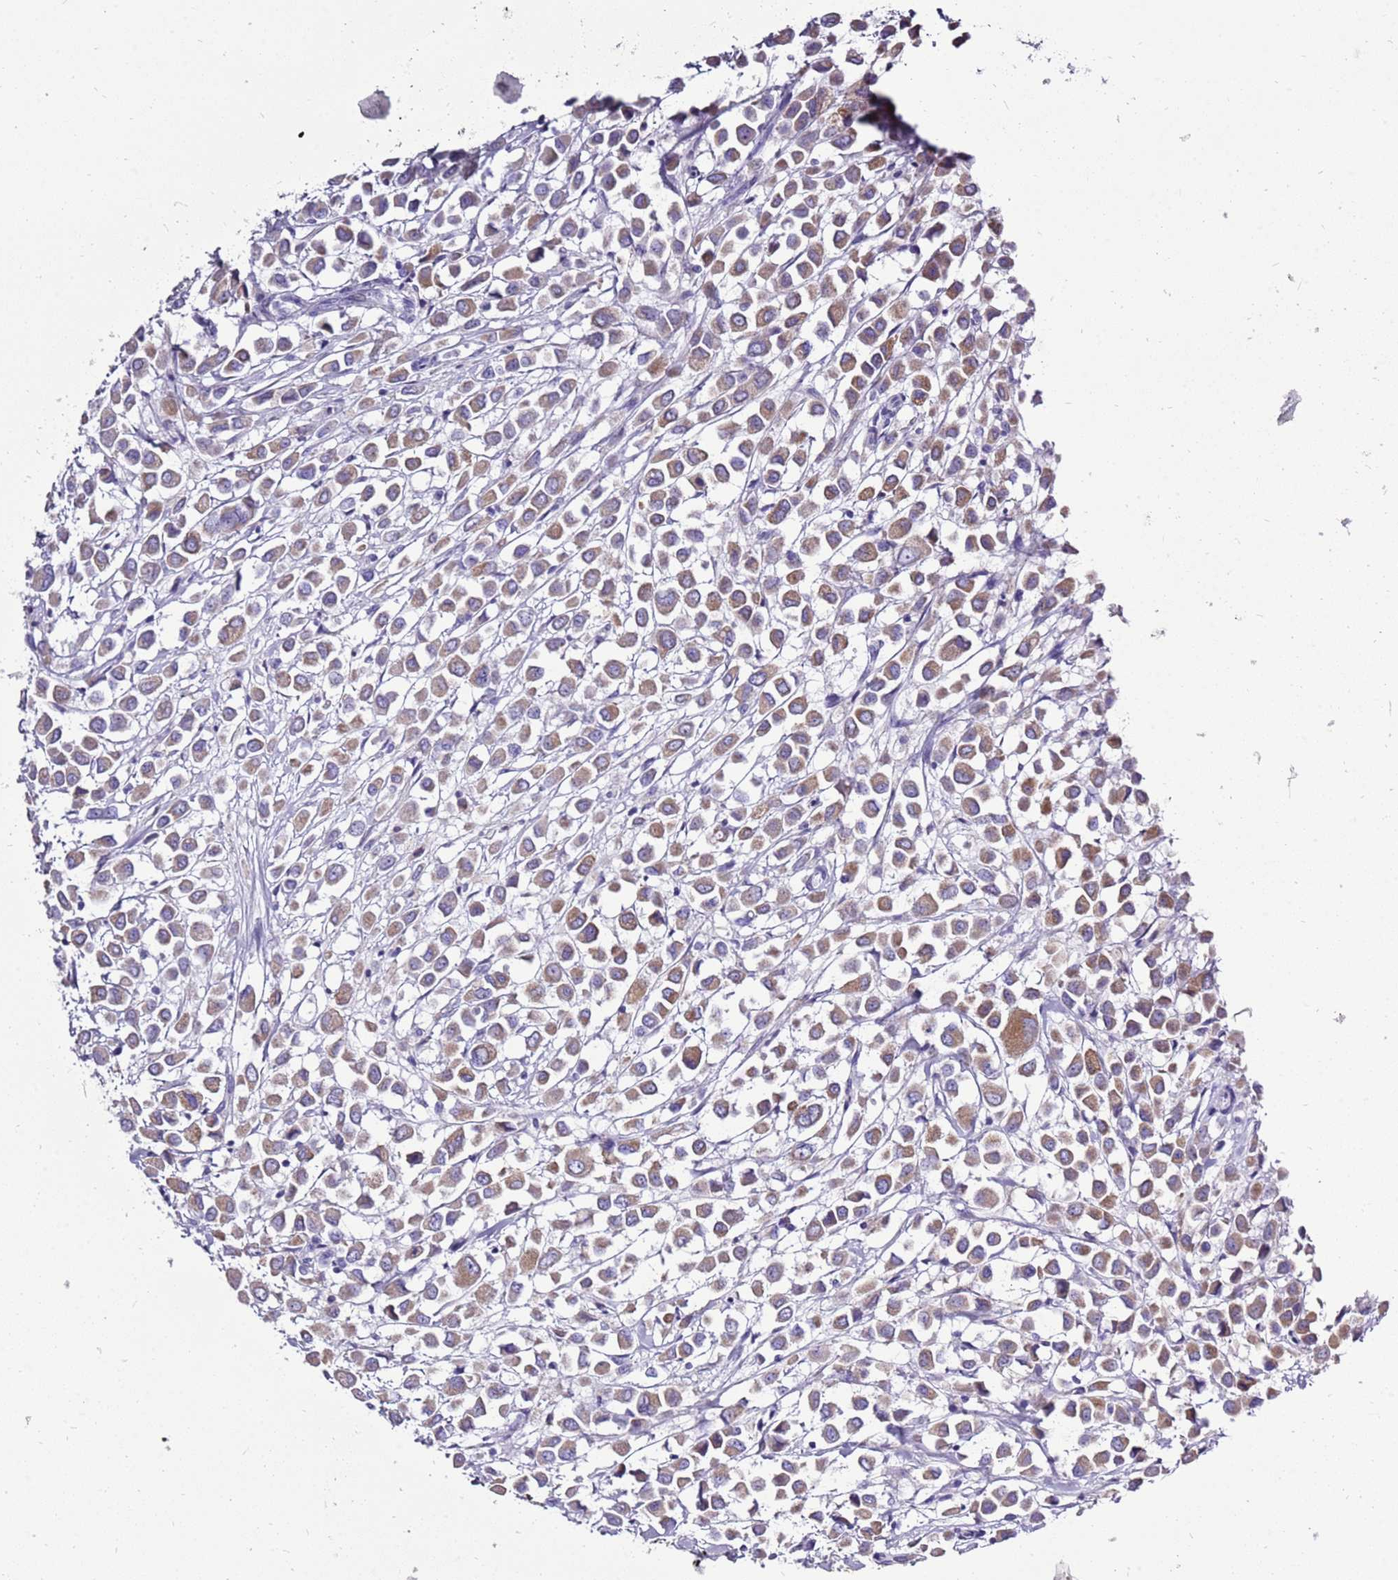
{"staining": {"intensity": "weak", "quantity": ">75%", "location": "cytoplasmic/membranous"}, "tissue": "breast cancer", "cell_type": "Tumor cells", "image_type": "cancer", "snomed": [{"axis": "morphology", "description": "Duct carcinoma"}, {"axis": "topography", "description": "Breast"}], "caption": "Immunohistochemical staining of human breast cancer demonstrates low levels of weak cytoplasmic/membranous protein positivity in approximately >75% of tumor cells.", "gene": "ACSS3", "patient": {"sex": "female", "age": 61}}